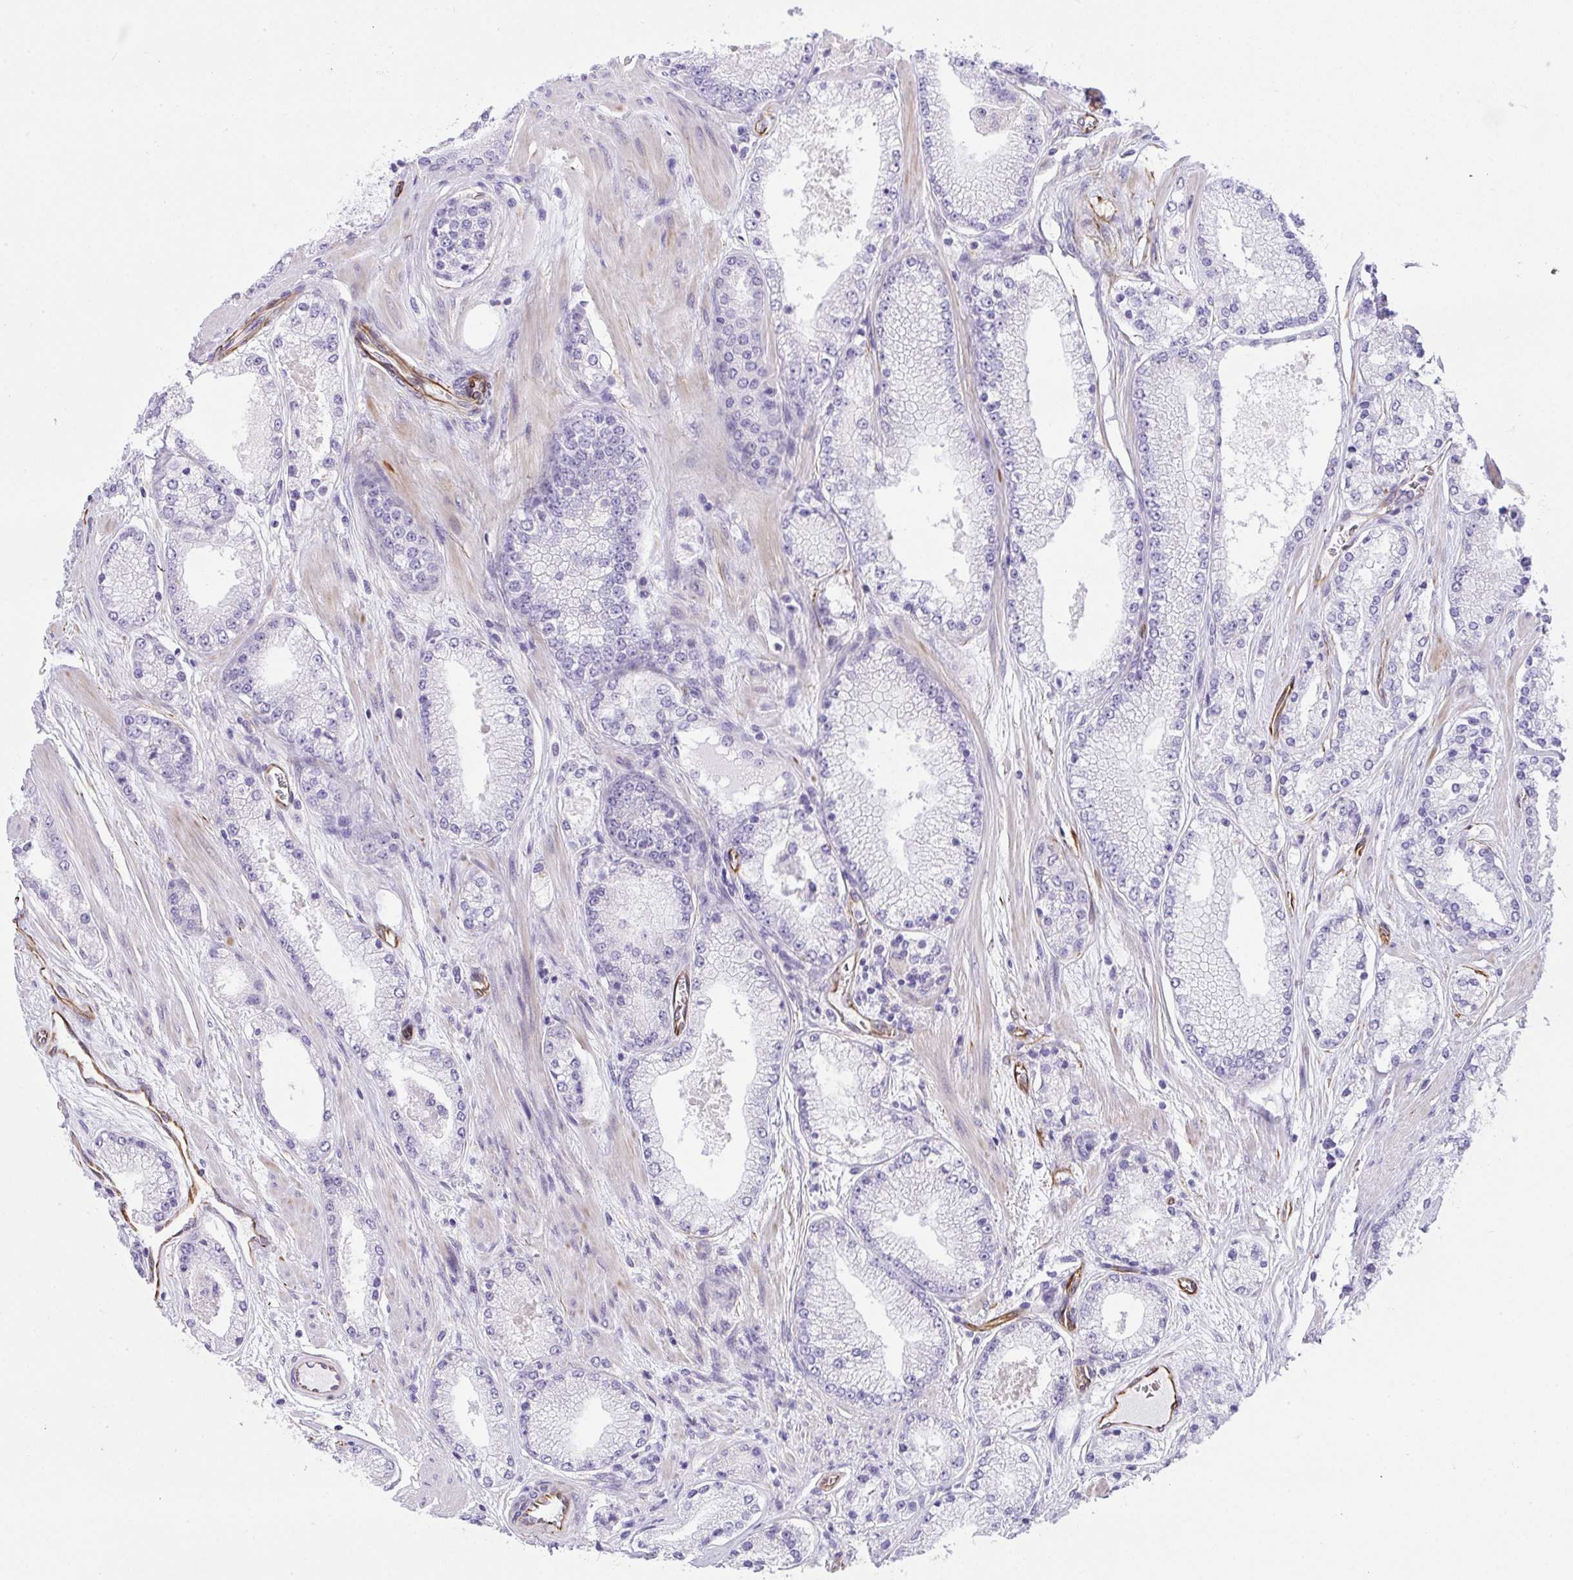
{"staining": {"intensity": "negative", "quantity": "none", "location": "none"}, "tissue": "prostate cancer", "cell_type": "Tumor cells", "image_type": "cancer", "snomed": [{"axis": "morphology", "description": "Adenocarcinoma, High grade"}, {"axis": "topography", "description": "Prostate"}], "caption": "The histopathology image displays no staining of tumor cells in prostate cancer (high-grade adenocarcinoma).", "gene": "SLC35B1", "patient": {"sex": "male", "age": 63}}